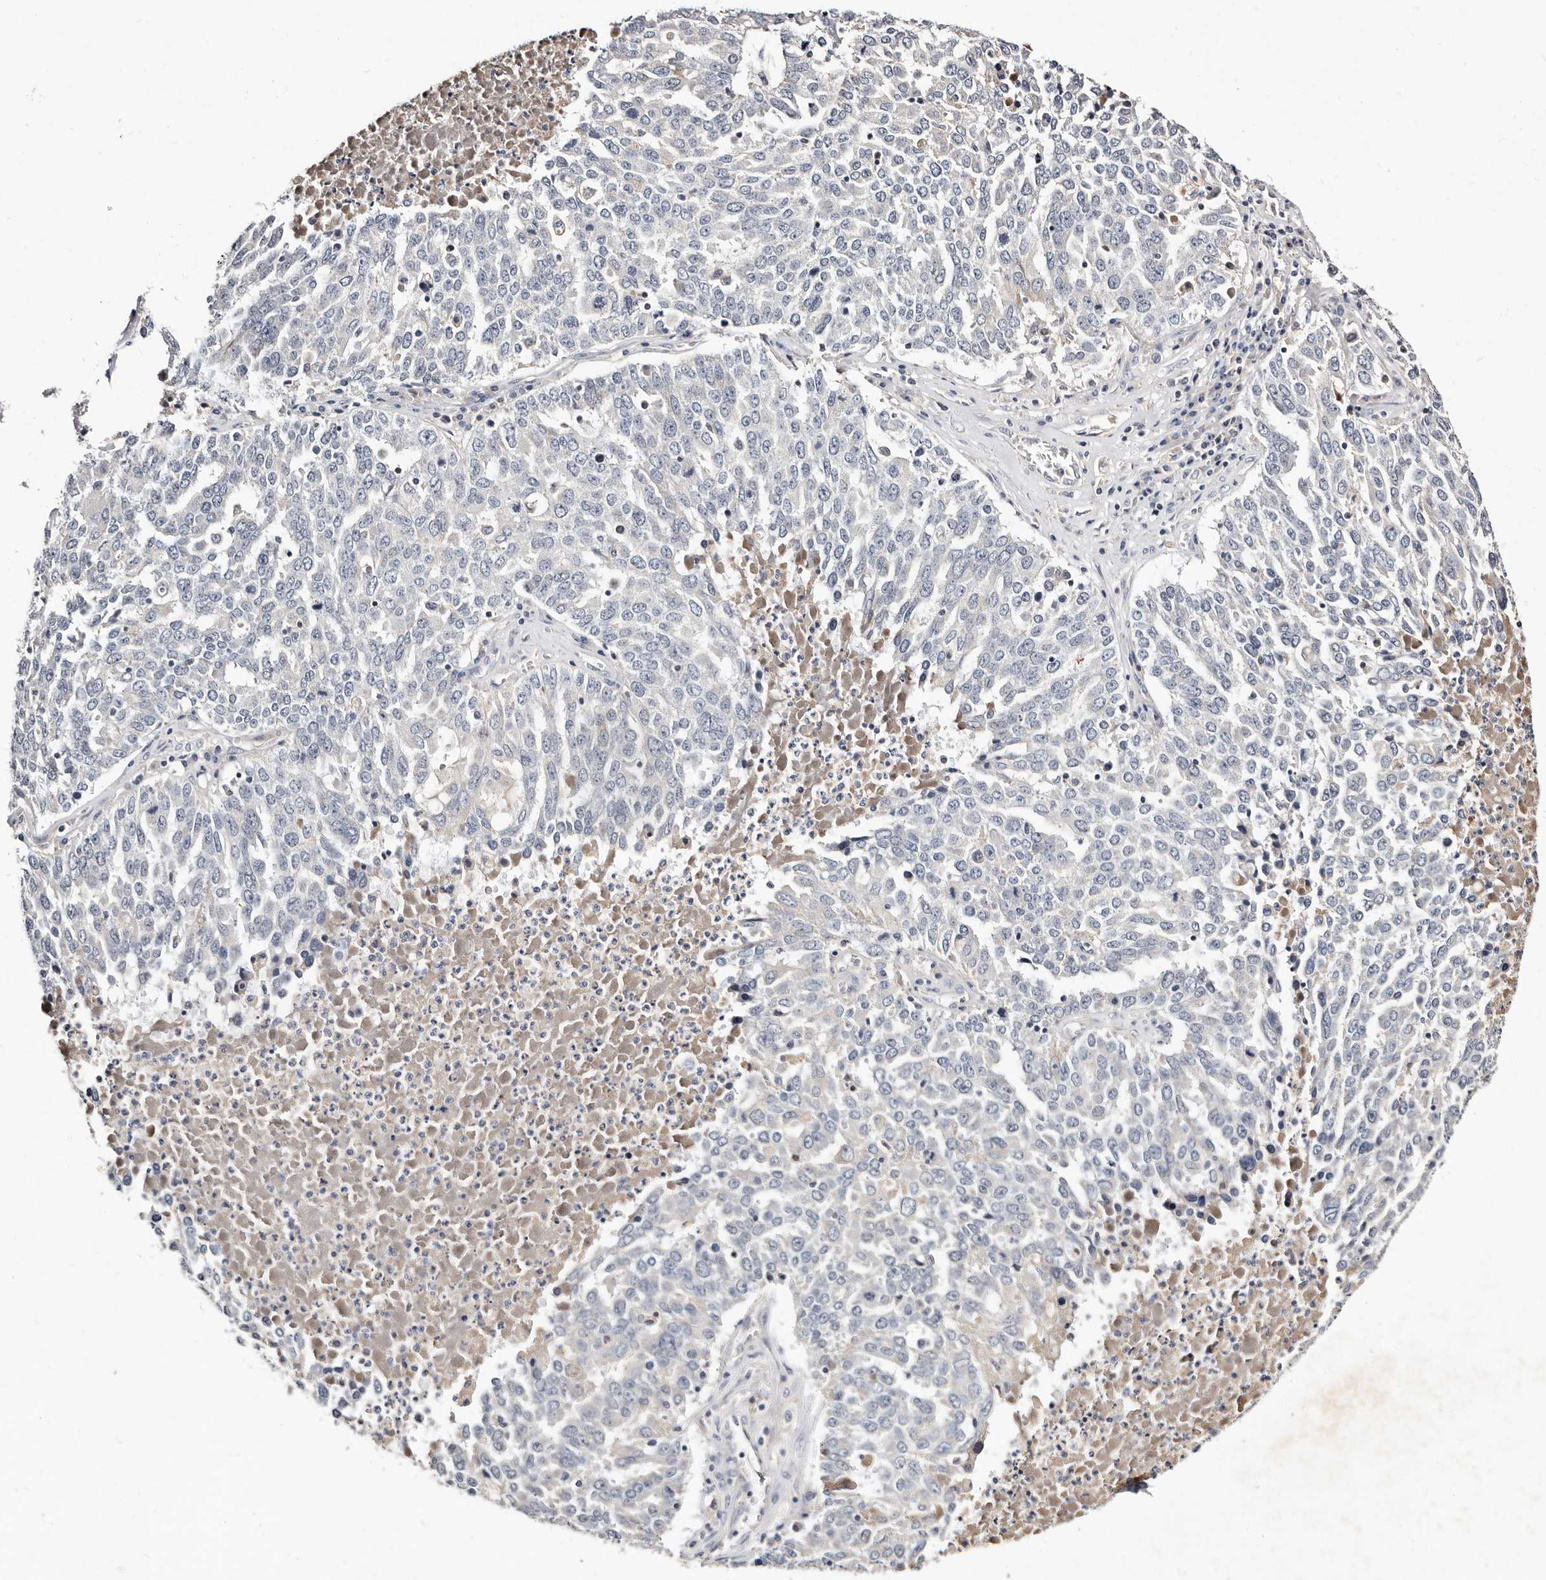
{"staining": {"intensity": "negative", "quantity": "none", "location": "none"}, "tissue": "ovarian cancer", "cell_type": "Tumor cells", "image_type": "cancer", "snomed": [{"axis": "morphology", "description": "Carcinoma, endometroid"}, {"axis": "topography", "description": "Ovary"}], "caption": "There is no significant expression in tumor cells of ovarian endometroid carcinoma.", "gene": "MRPS33", "patient": {"sex": "female", "age": 62}}